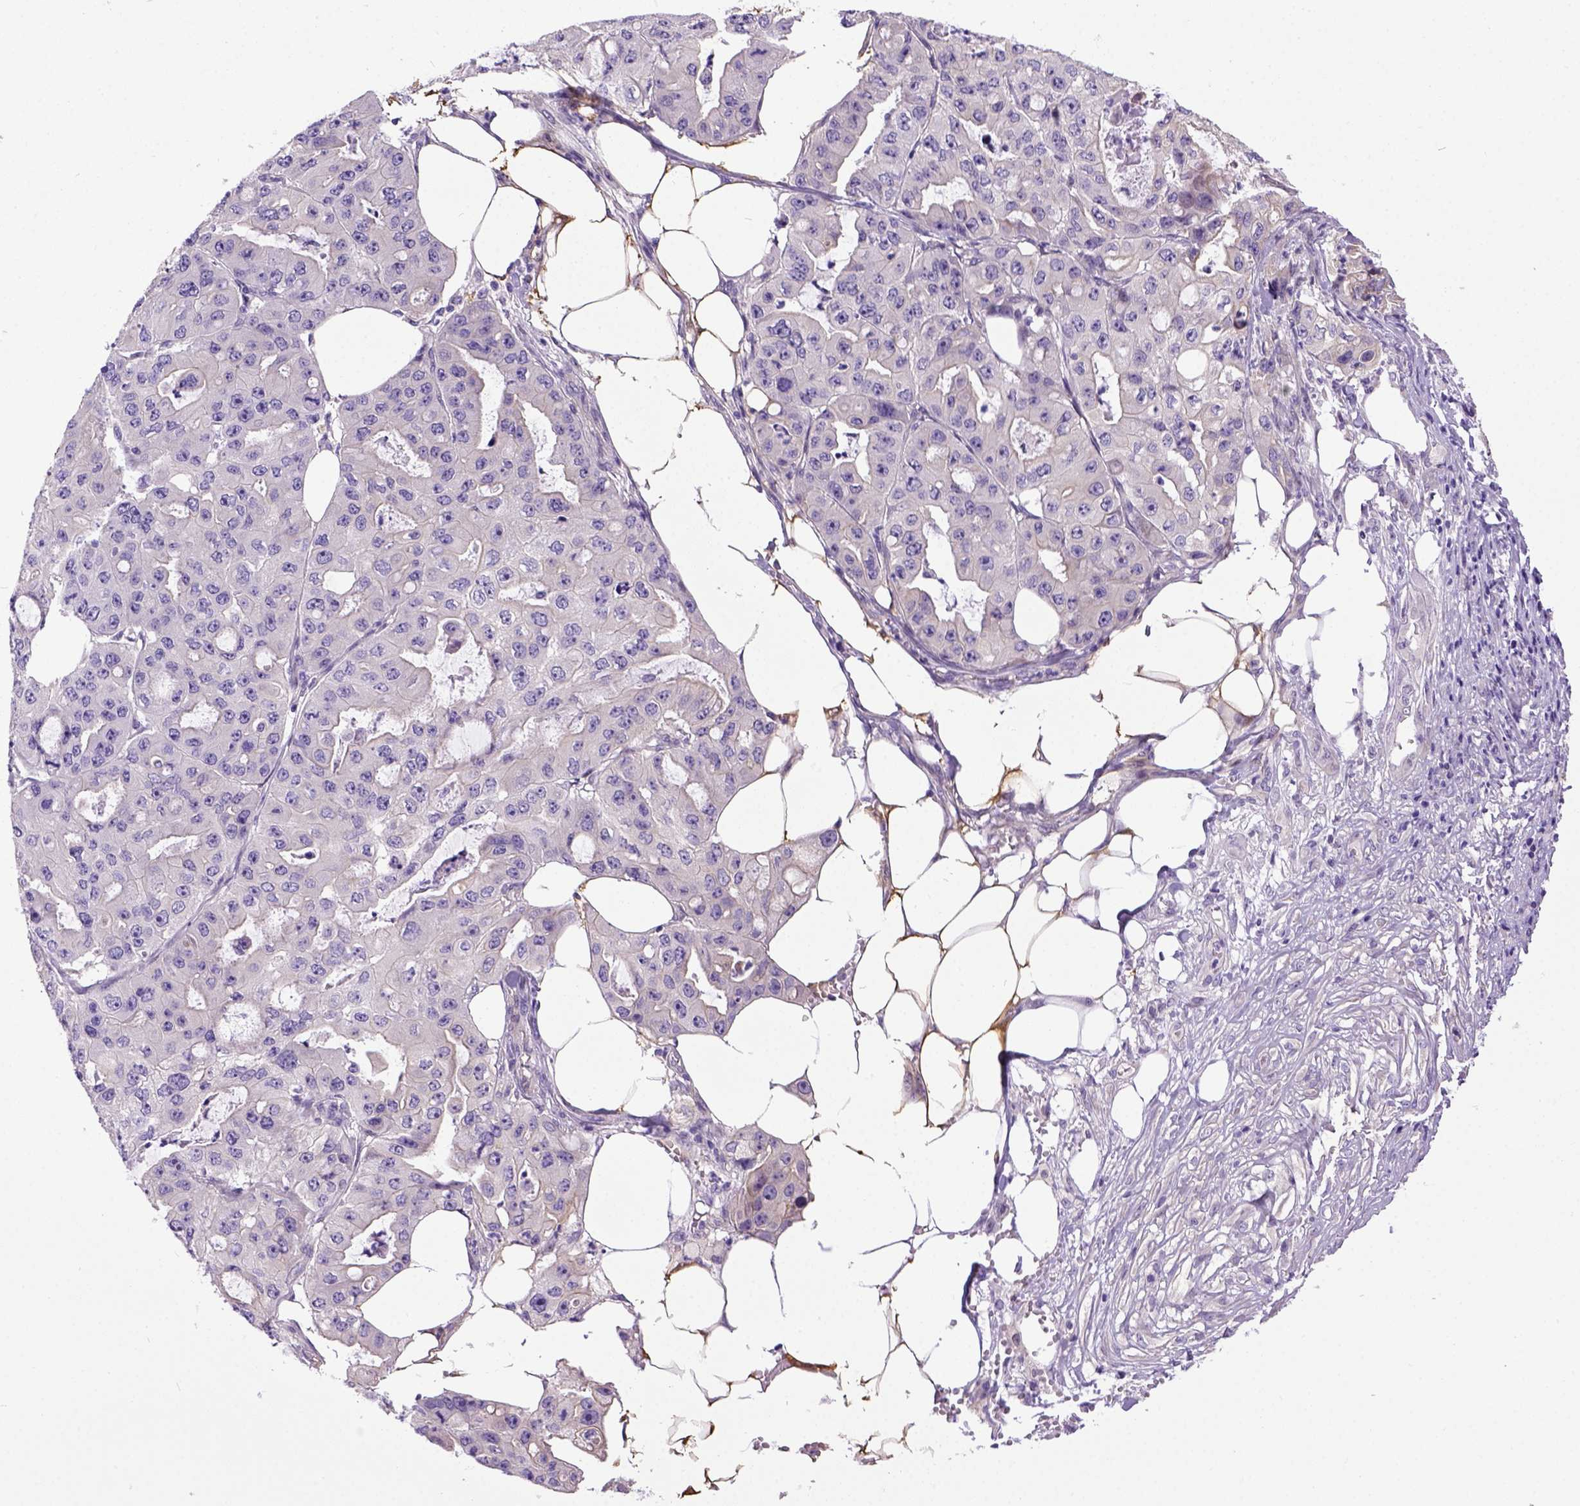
{"staining": {"intensity": "weak", "quantity": "25%-75%", "location": "cytoplasmic/membranous"}, "tissue": "ovarian cancer", "cell_type": "Tumor cells", "image_type": "cancer", "snomed": [{"axis": "morphology", "description": "Cystadenocarcinoma, serous, NOS"}, {"axis": "topography", "description": "Ovary"}], "caption": "The immunohistochemical stain shows weak cytoplasmic/membranous positivity in tumor cells of ovarian serous cystadenocarcinoma tissue.", "gene": "NEK5", "patient": {"sex": "female", "age": 56}}